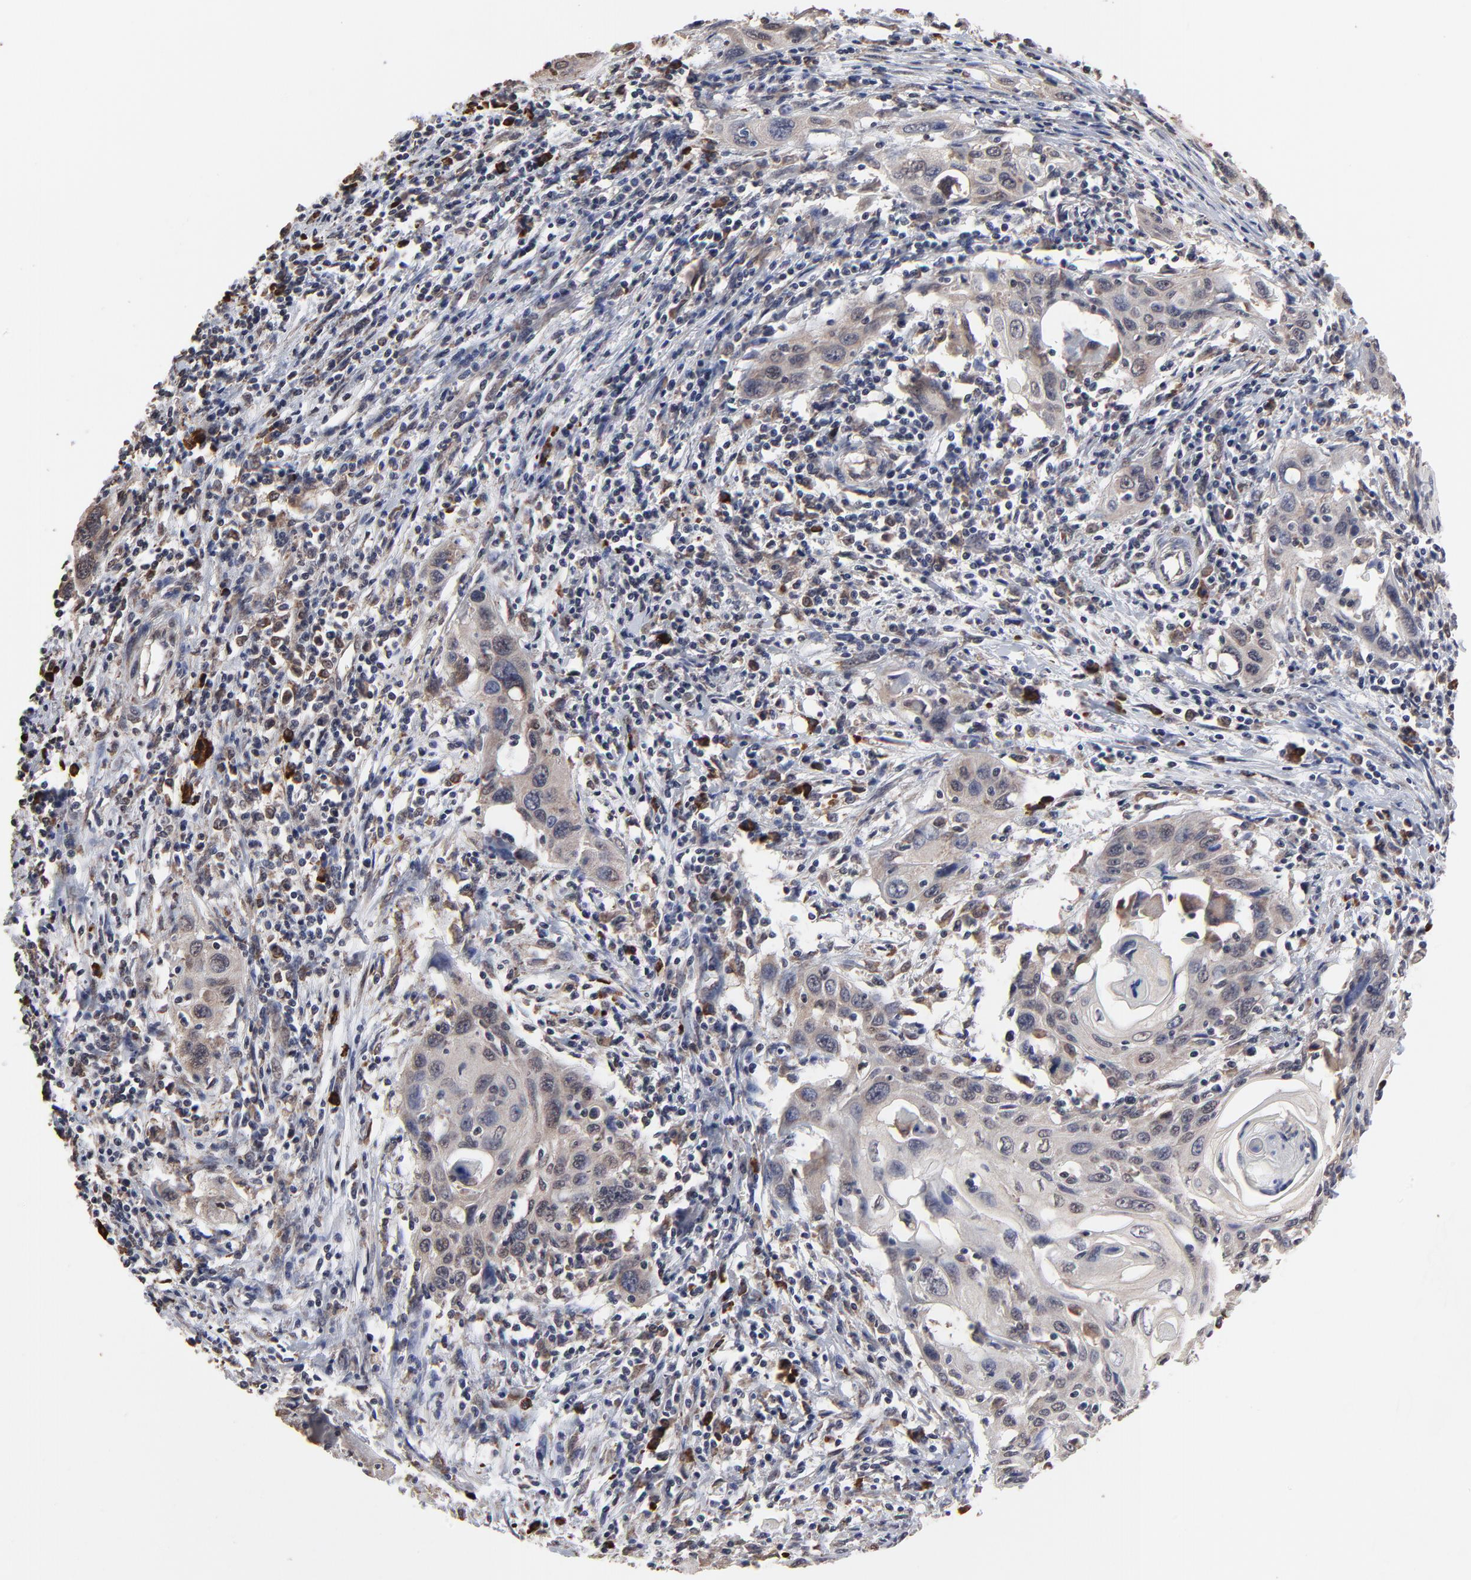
{"staining": {"intensity": "weak", "quantity": "<25%", "location": "cytoplasmic/membranous"}, "tissue": "cervical cancer", "cell_type": "Tumor cells", "image_type": "cancer", "snomed": [{"axis": "morphology", "description": "Squamous cell carcinoma, NOS"}, {"axis": "topography", "description": "Cervix"}], "caption": "Cervical squamous cell carcinoma stained for a protein using immunohistochemistry (IHC) exhibits no staining tumor cells.", "gene": "CHM", "patient": {"sex": "female", "age": 54}}